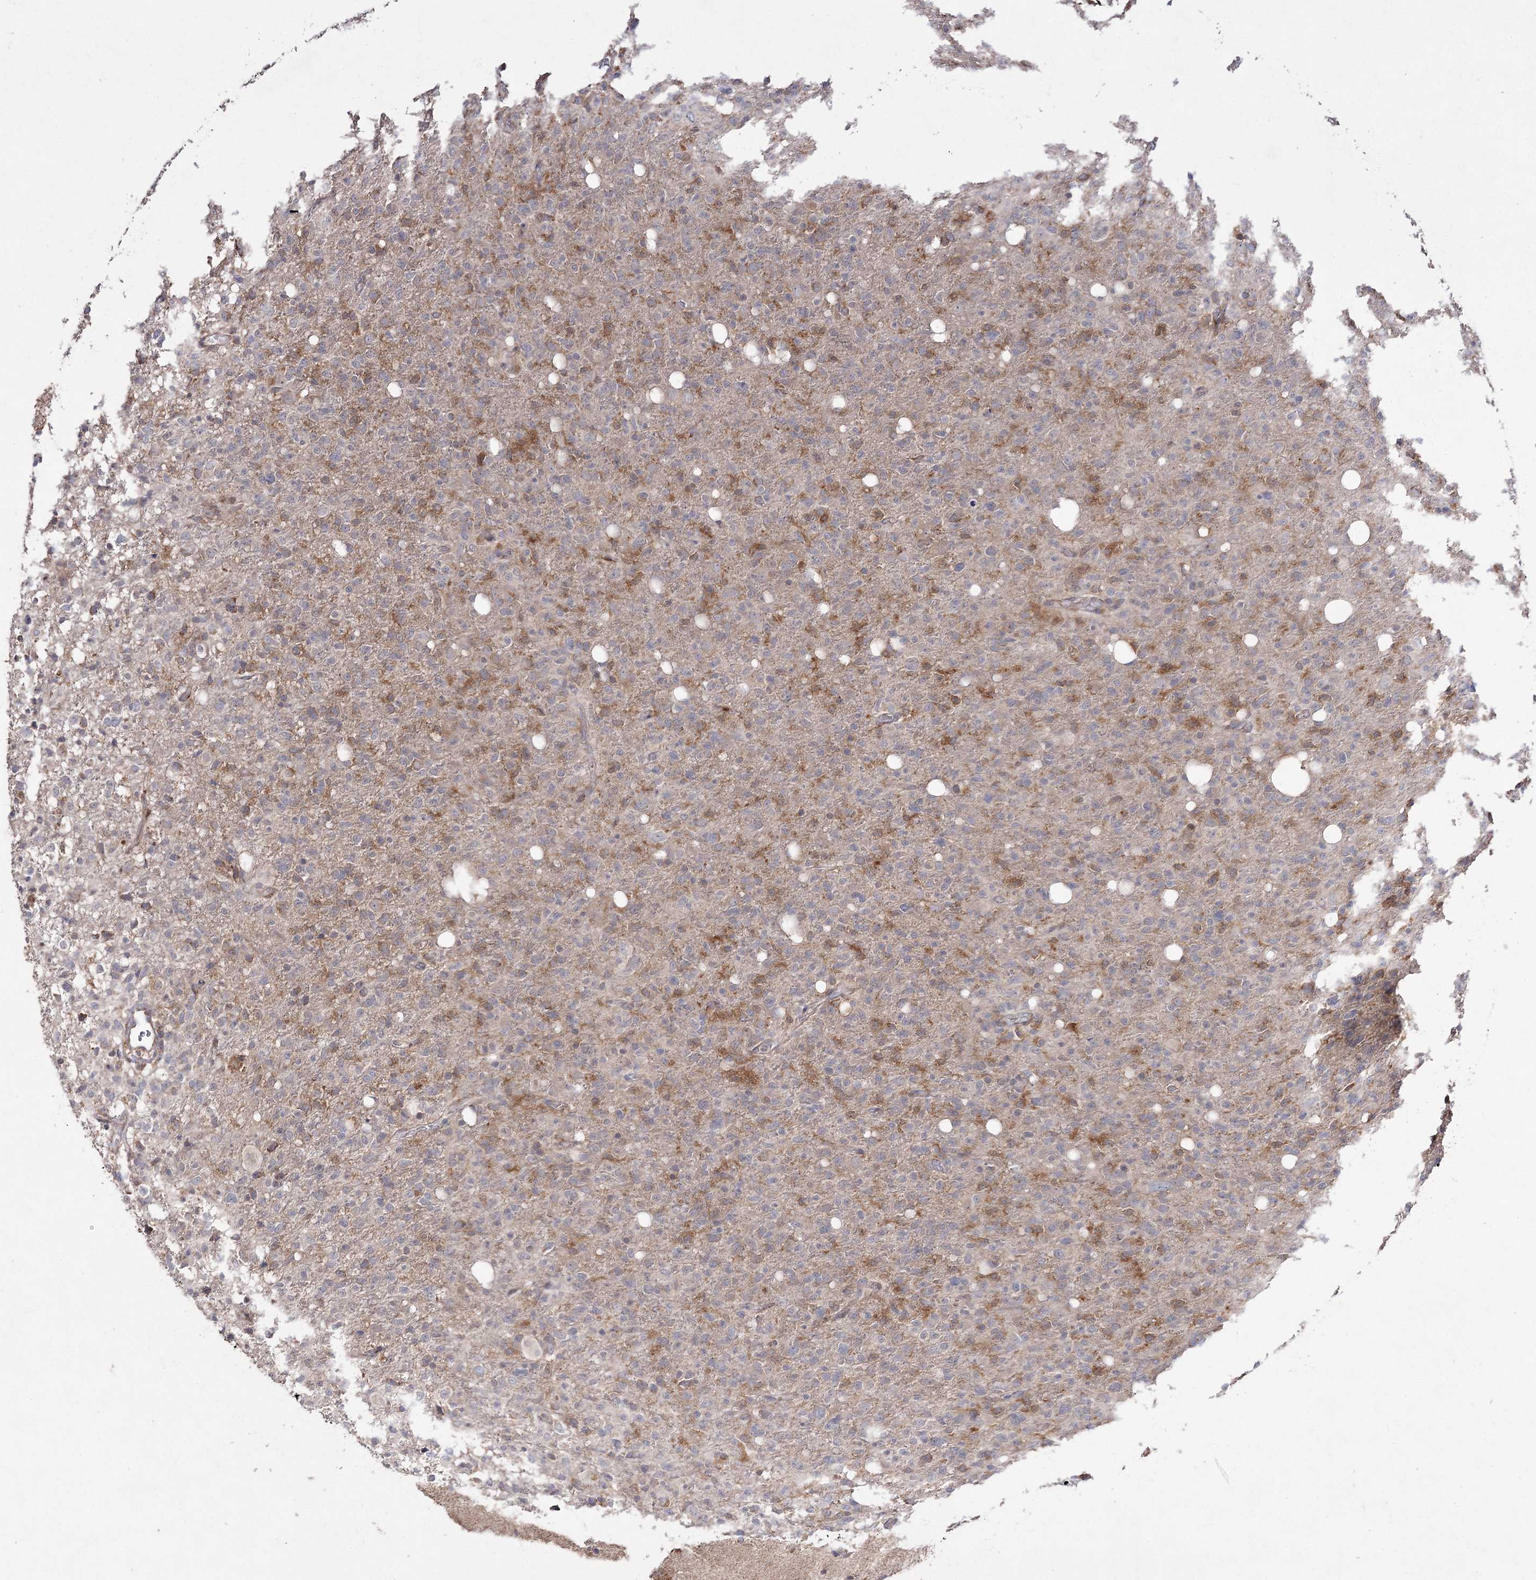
{"staining": {"intensity": "weak", "quantity": "<25%", "location": "cytoplasmic/membranous"}, "tissue": "glioma", "cell_type": "Tumor cells", "image_type": "cancer", "snomed": [{"axis": "morphology", "description": "Glioma, malignant, High grade"}, {"axis": "topography", "description": "Brain"}], "caption": "This is a histopathology image of immunohistochemistry (IHC) staining of glioma, which shows no staining in tumor cells.", "gene": "FANCL", "patient": {"sex": "female", "age": 57}}